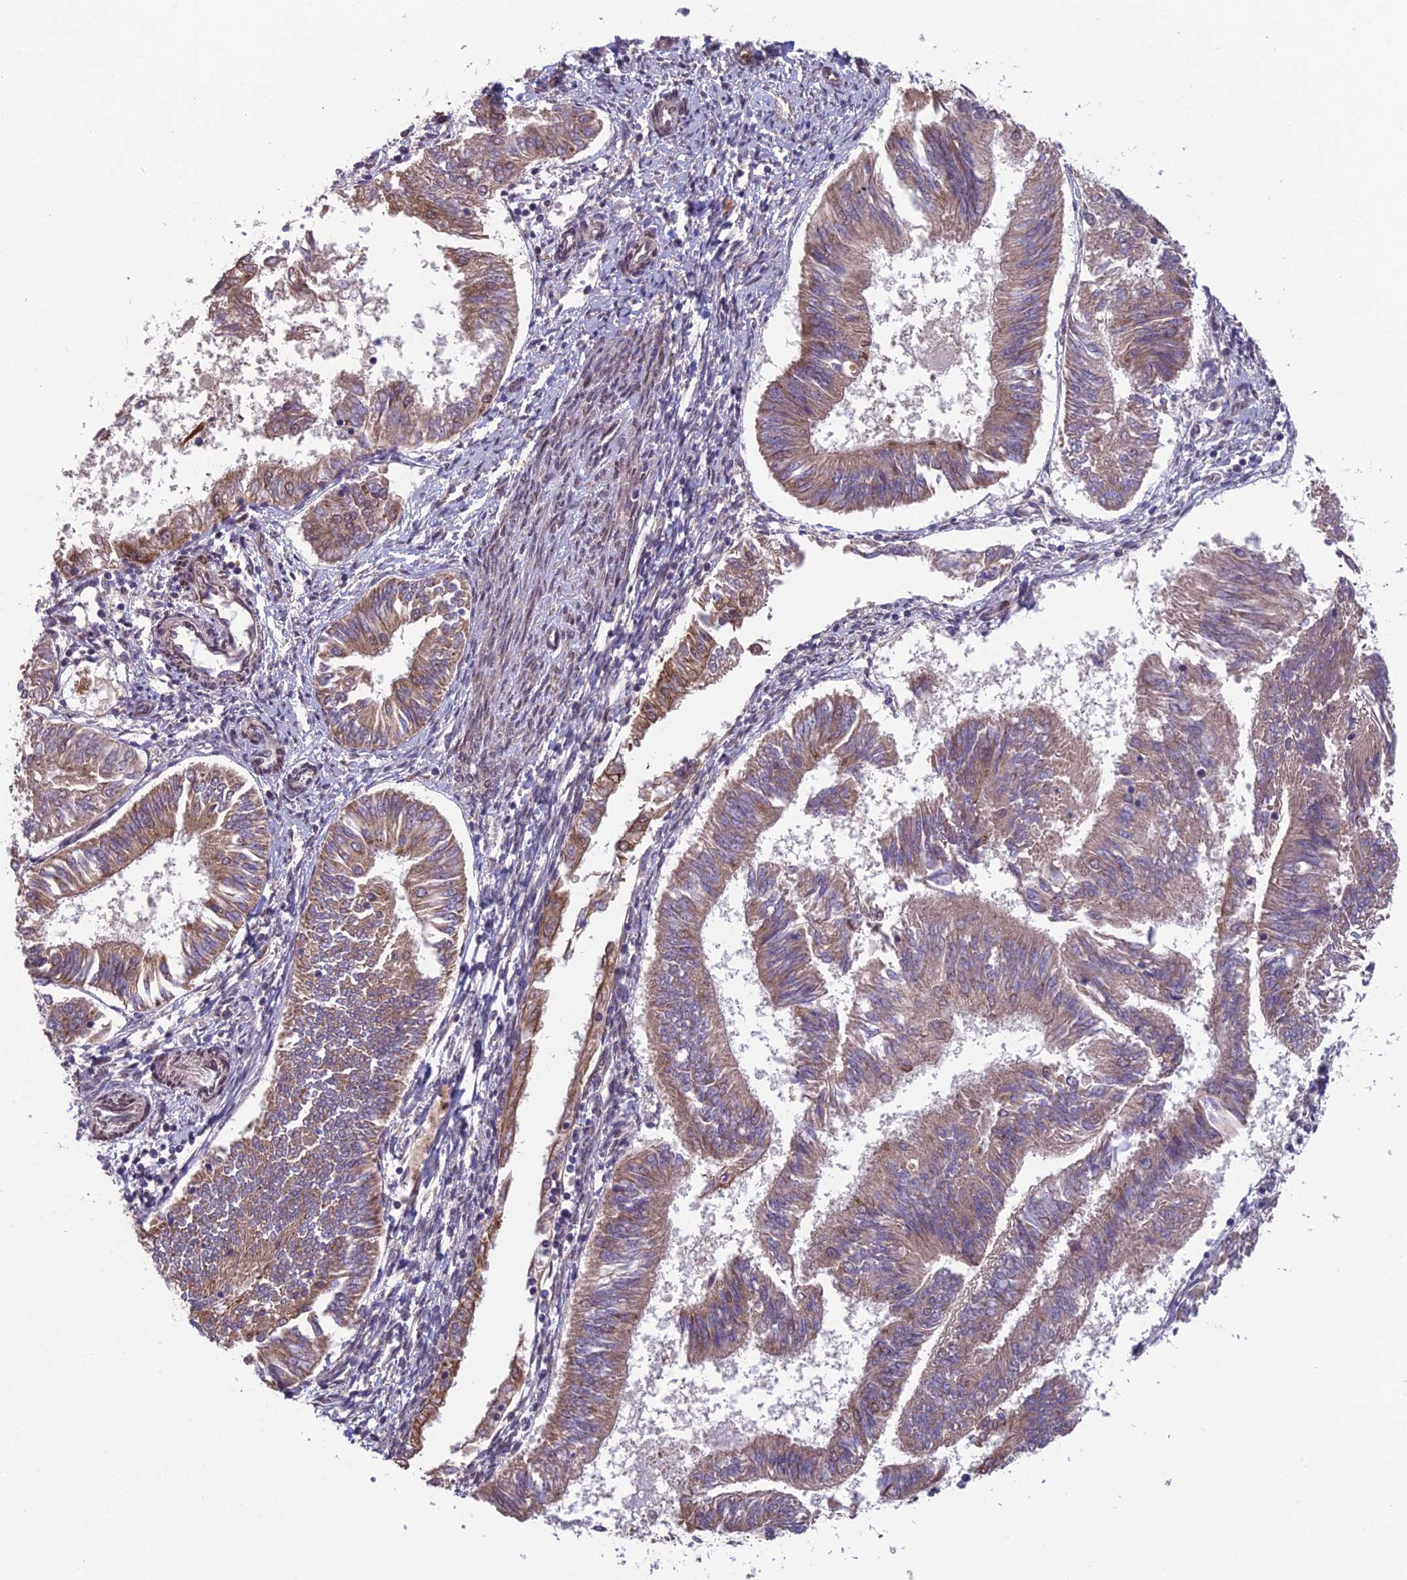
{"staining": {"intensity": "moderate", "quantity": ">75%", "location": "cytoplasmic/membranous"}, "tissue": "endometrial cancer", "cell_type": "Tumor cells", "image_type": "cancer", "snomed": [{"axis": "morphology", "description": "Adenocarcinoma, NOS"}, {"axis": "topography", "description": "Endometrium"}], "caption": "Protein staining shows moderate cytoplasmic/membranous positivity in approximately >75% of tumor cells in endometrial cancer.", "gene": "CYP2R1", "patient": {"sex": "female", "age": 58}}